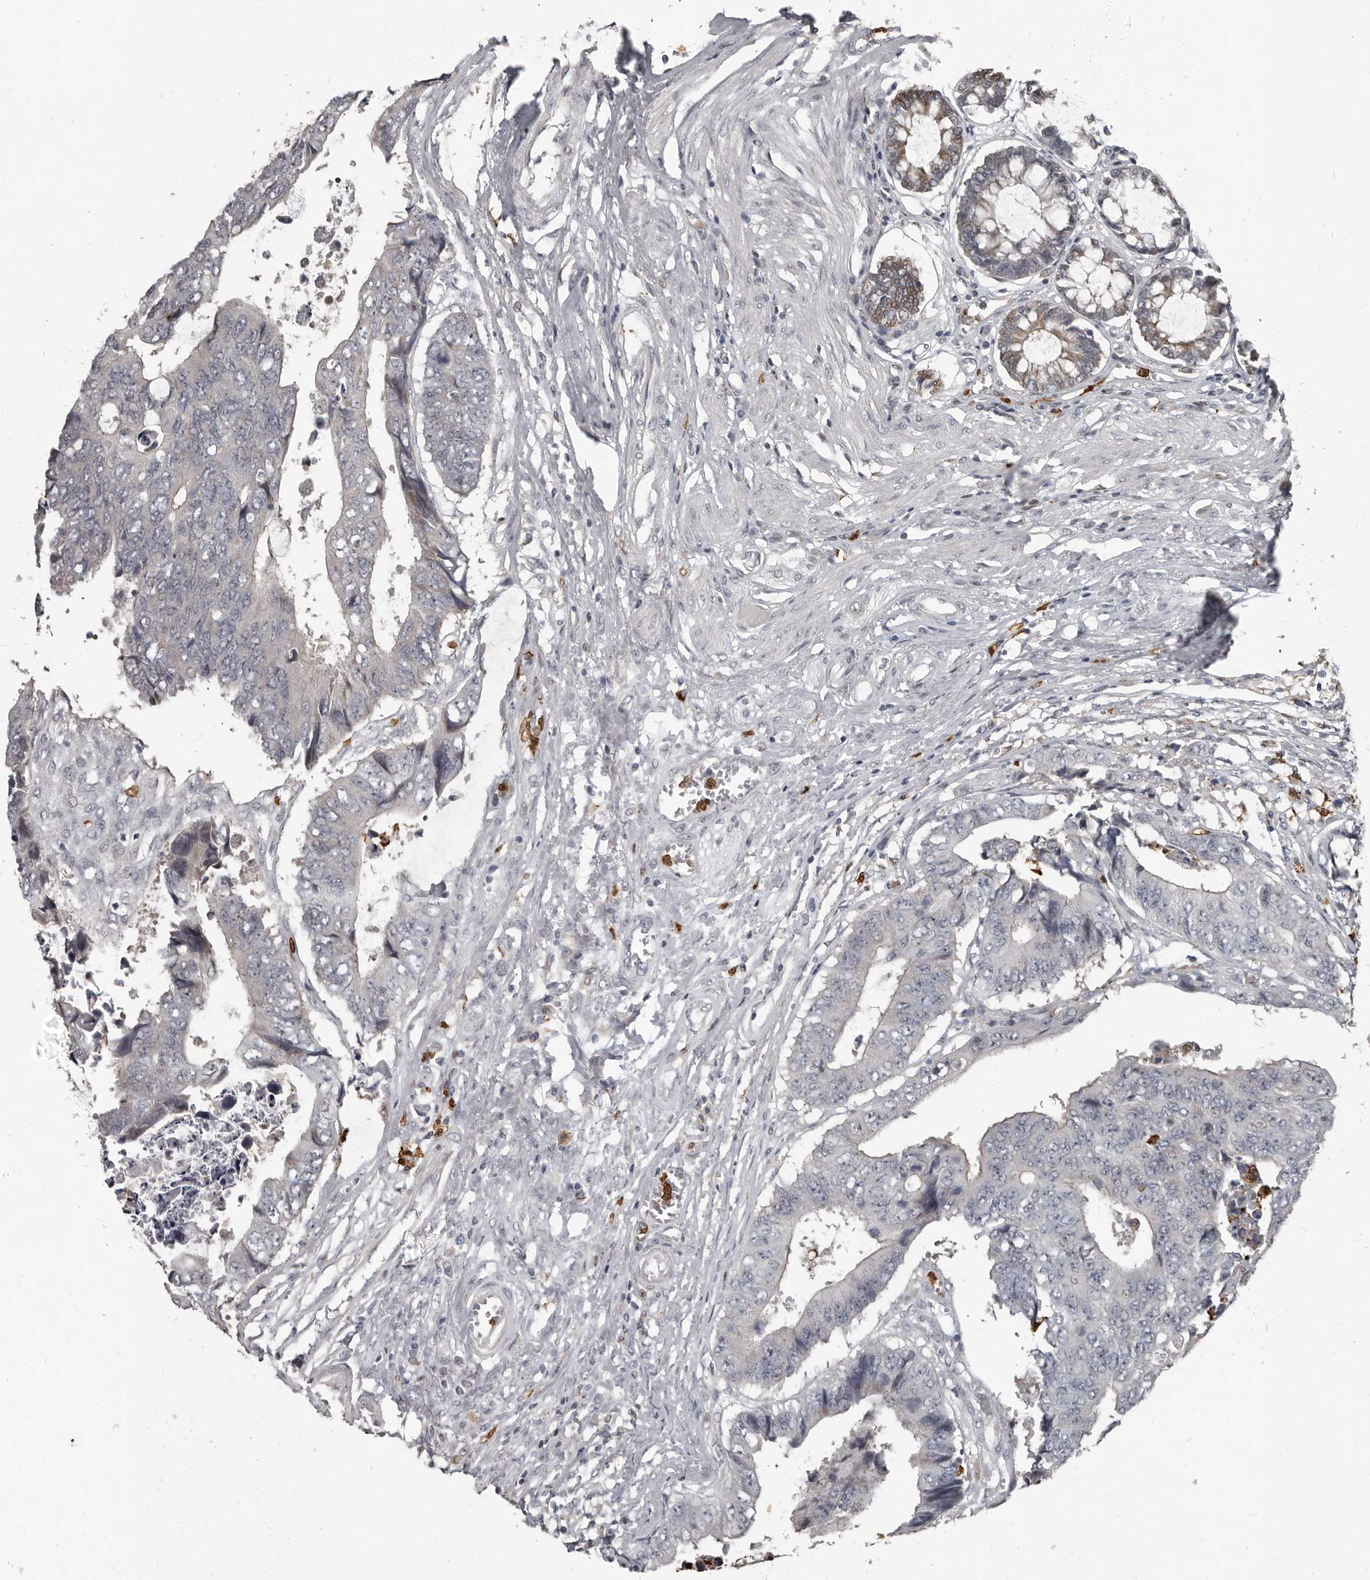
{"staining": {"intensity": "negative", "quantity": "none", "location": "none"}, "tissue": "colorectal cancer", "cell_type": "Tumor cells", "image_type": "cancer", "snomed": [{"axis": "morphology", "description": "Adenocarcinoma, NOS"}, {"axis": "topography", "description": "Rectum"}], "caption": "An image of colorectal adenocarcinoma stained for a protein exhibits no brown staining in tumor cells. (Brightfield microscopy of DAB (3,3'-diaminobenzidine) immunohistochemistry (IHC) at high magnification).", "gene": "GPR157", "patient": {"sex": "male", "age": 84}}